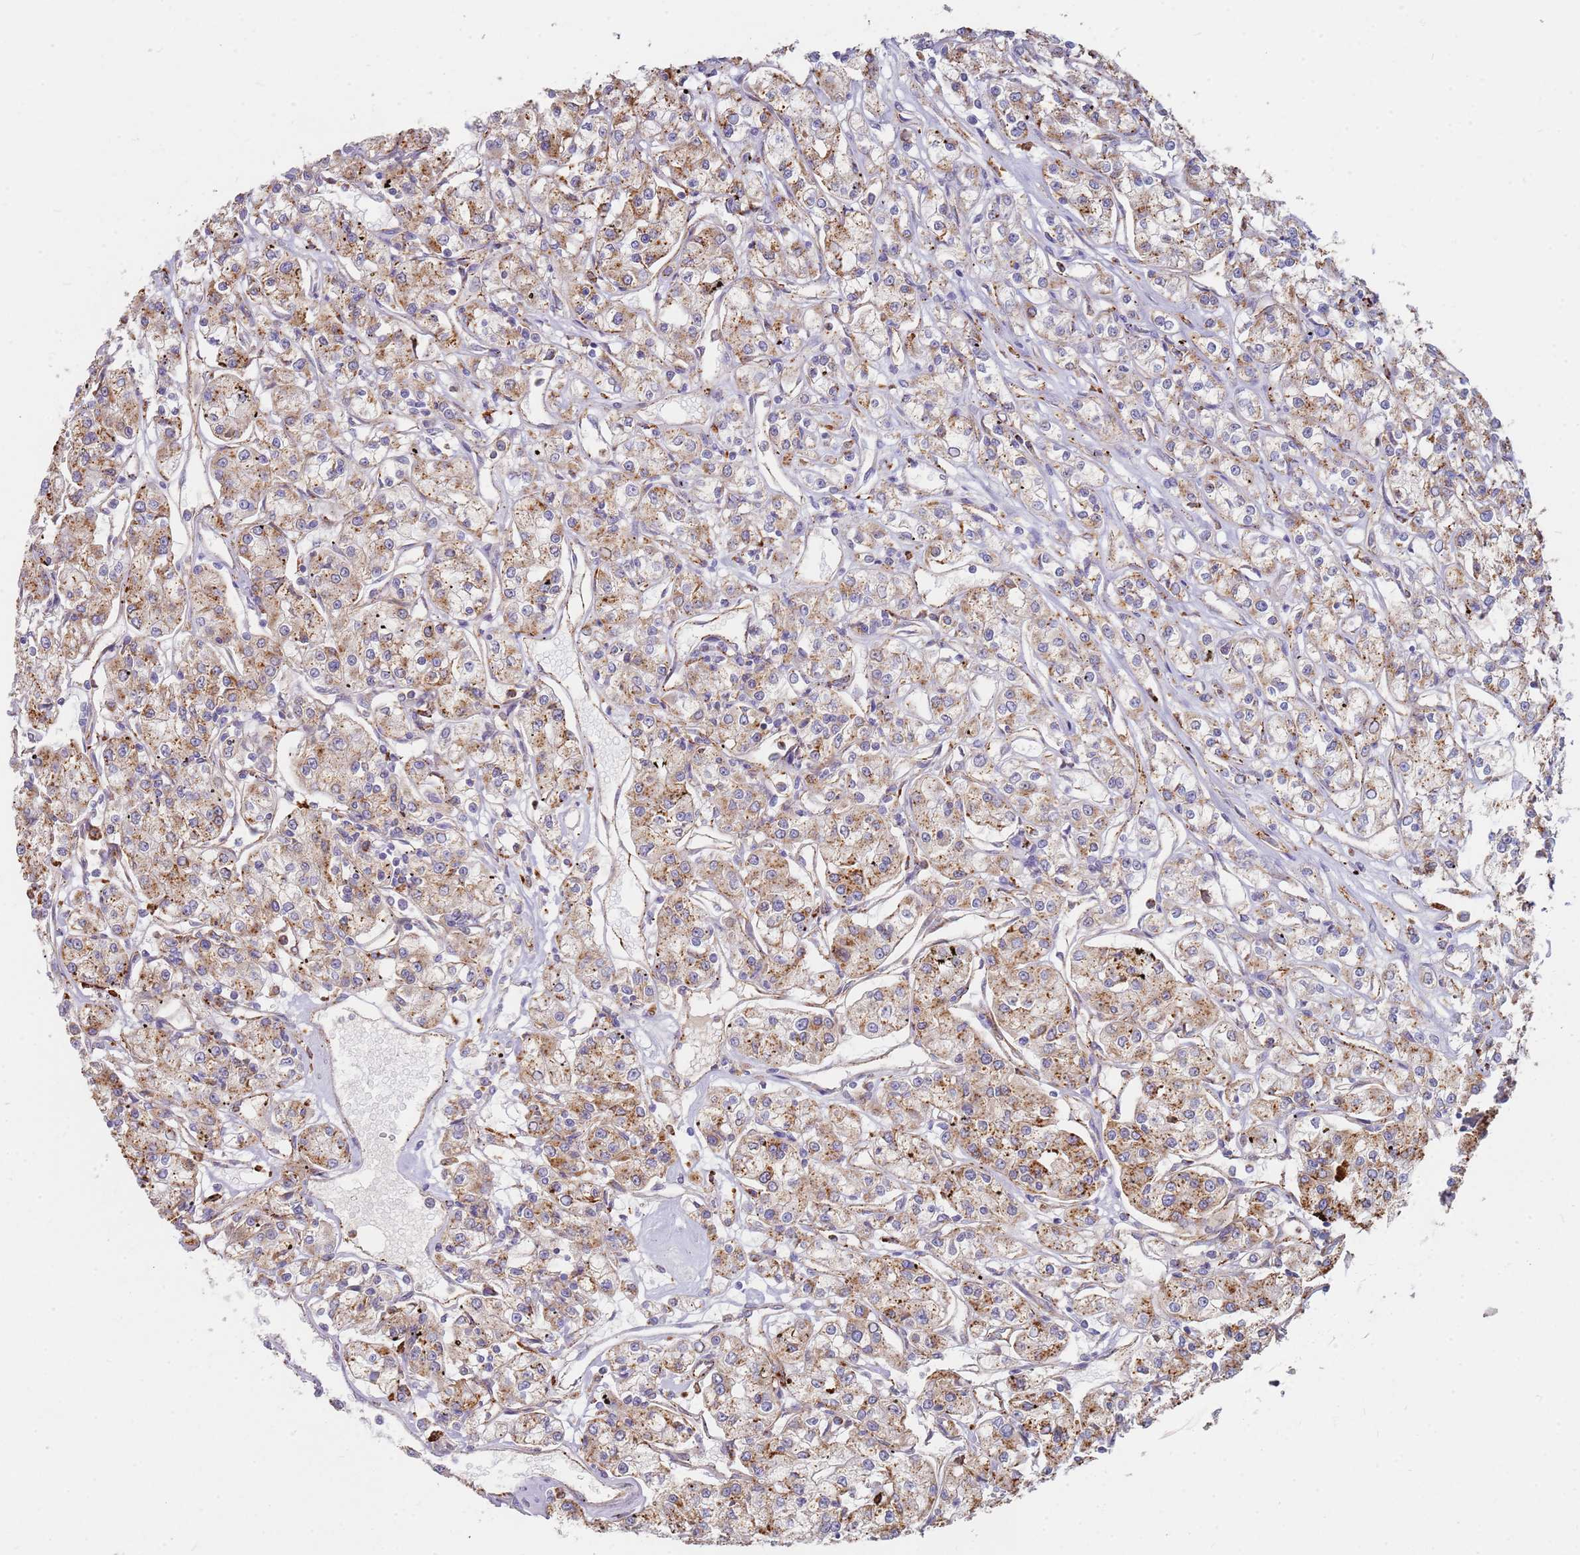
{"staining": {"intensity": "moderate", "quantity": ">75%", "location": "cytoplasmic/membranous"}, "tissue": "renal cancer", "cell_type": "Tumor cells", "image_type": "cancer", "snomed": [{"axis": "morphology", "description": "Adenocarcinoma, NOS"}, {"axis": "topography", "description": "Kidney"}], "caption": "Renal adenocarcinoma stained with a brown dye shows moderate cytoplasmic/membranous positive expression in about >75% of tumor cells.", "gene": "TMEM229B", "patient": {"sex": "female", "age": 59}}